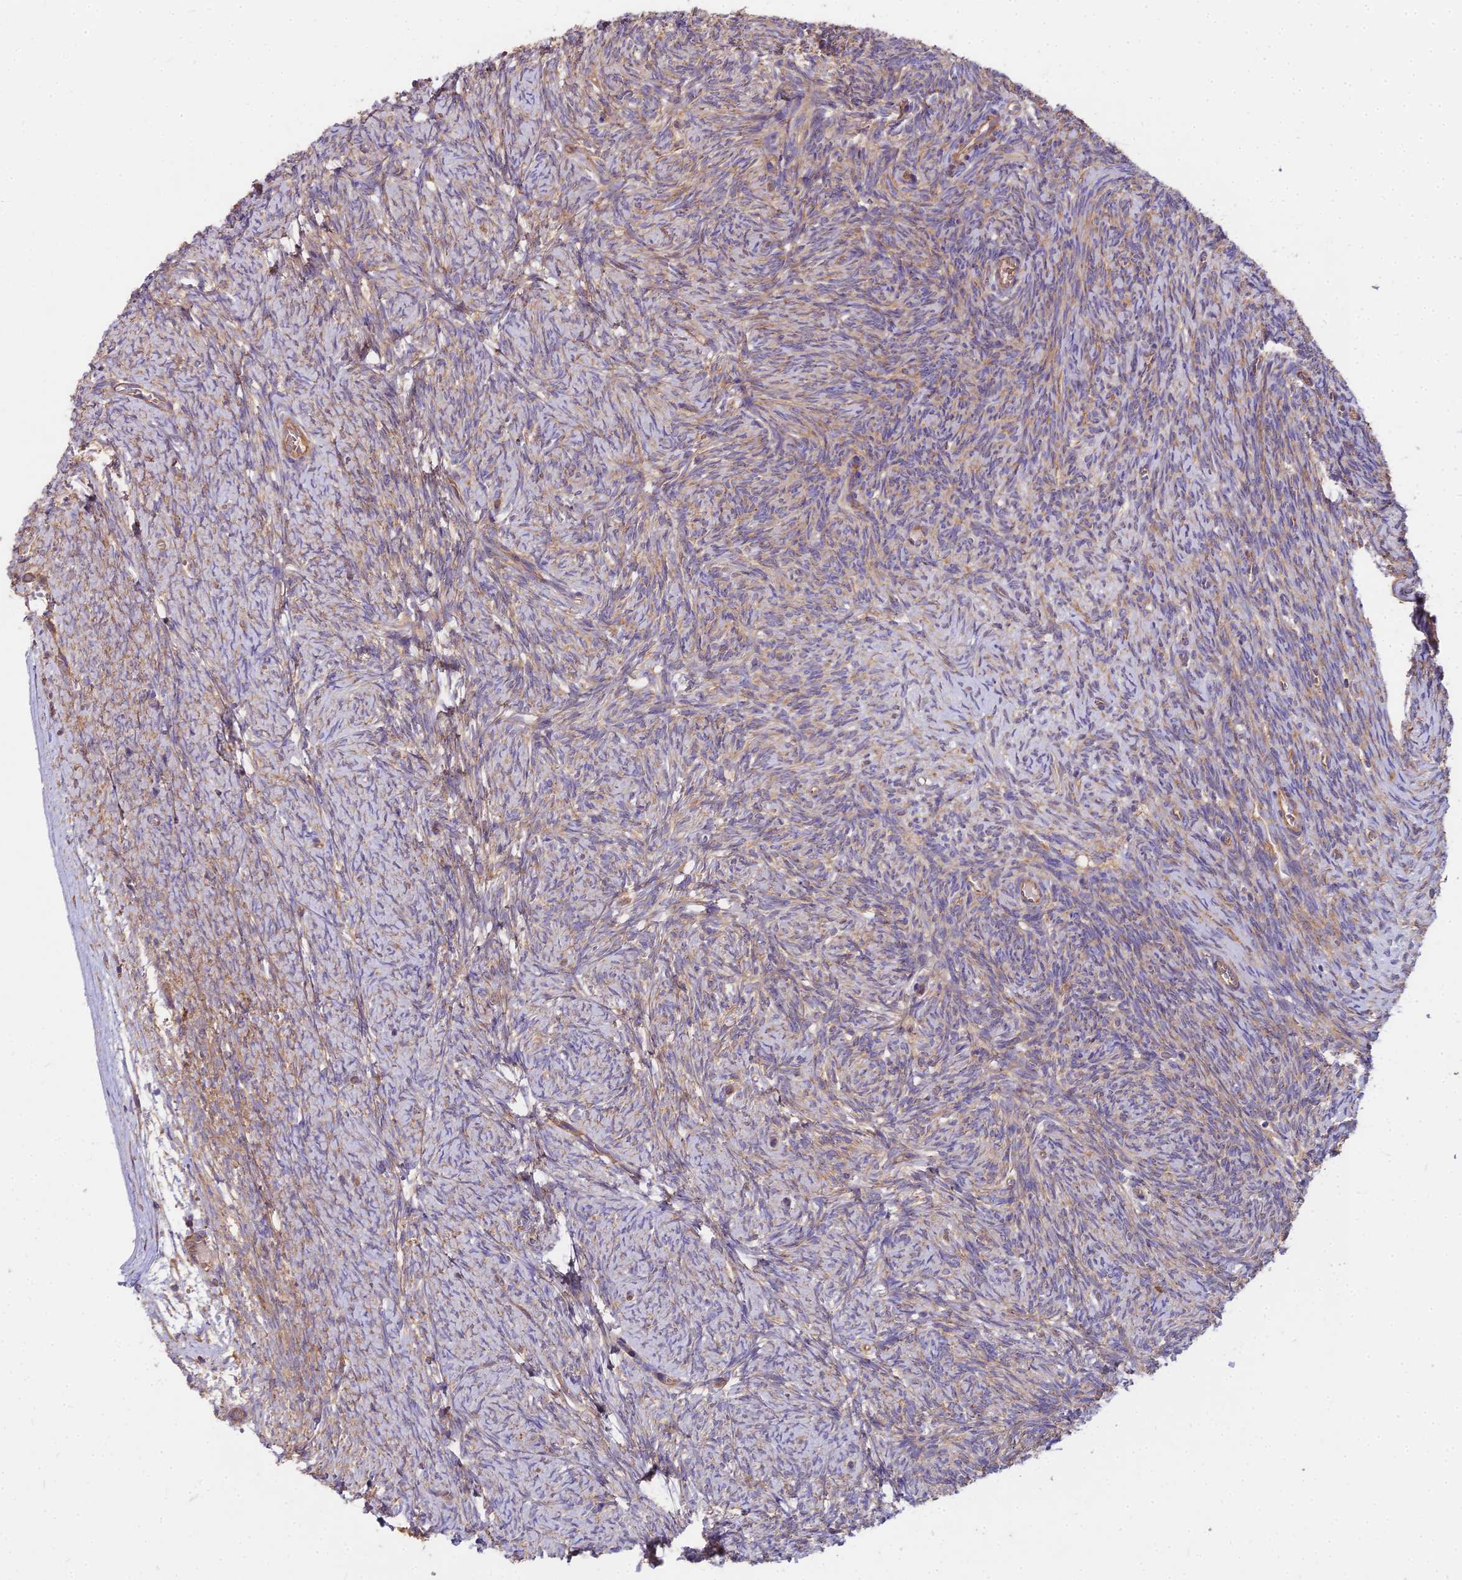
{"staining": {"intensity": "moderate", "quantity": "25%-75%", "location": "cytoplasmic/membranous"}, "tissue": "ovary", "cell_type": "Ovarian stroma cells", "image_type": "normal", "snomed": [{"axis": "morphology", "description": "Normal tissue, NOS"}, {"axis": "topography", "description": "Ovary"}], "caption": "The micrograph demonstrates staining of benign ovary, revealing moderate cytoplasmic/membranous protein expression (brown color) within ovarian stroma cells.", "gene": "DCTN3", "patient": {"sex": "female", "age": 44}}